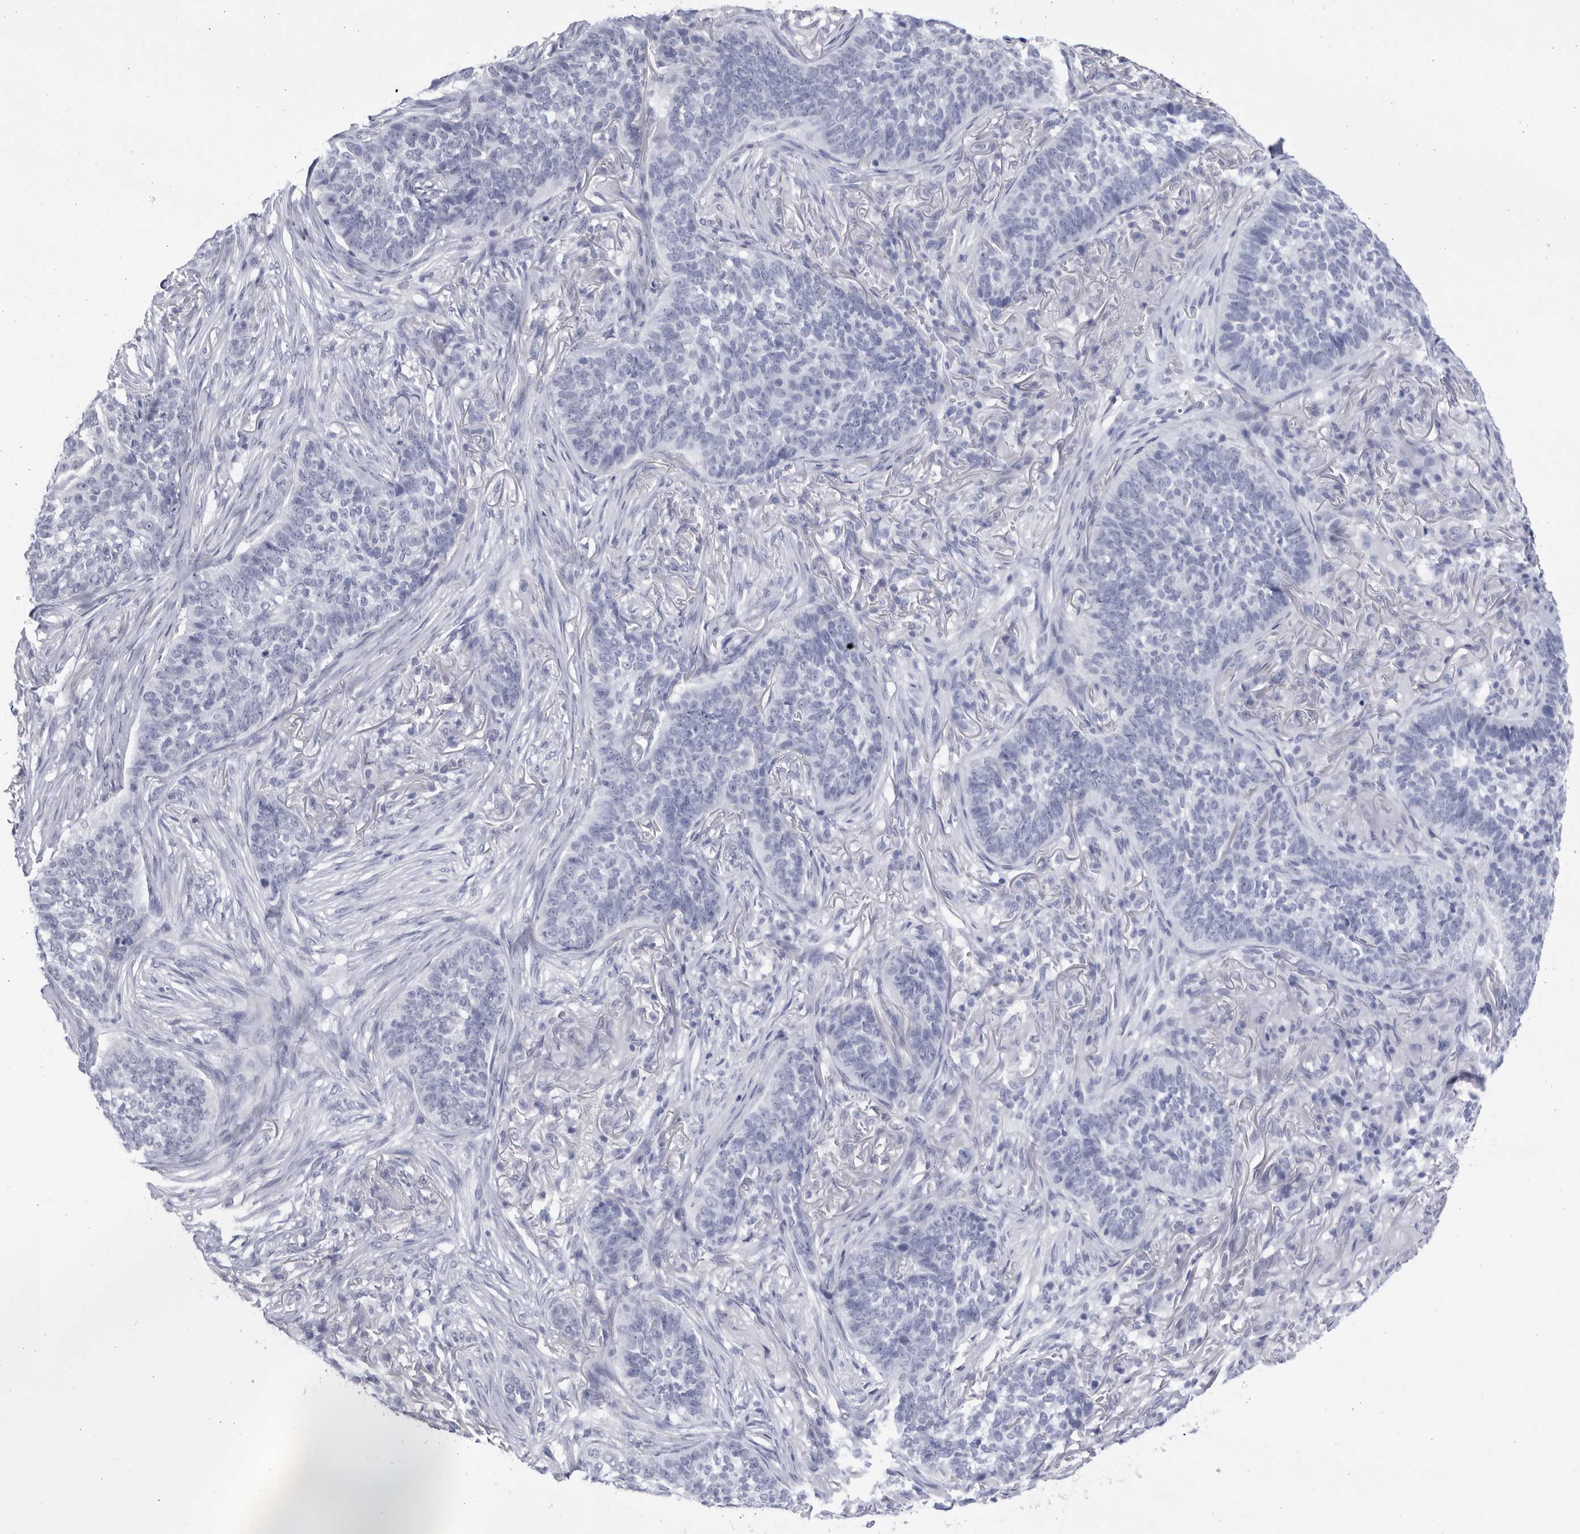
{"staining": {"intensity": "negative", "quantity": "none", "location": "none"}, "tissue": "skin cancer", "cell_type": "Tumor cells", "image_type": "cancer", "snomed": [{"axis": "morphology", "description": "Basal cell carcinoma"}, {"axis": "topography", "description": "Skin"}], "caption": "DAB (3,3'-diaminobenzidine) immunohistochemical staining of skin cancer exhibits no significant staining in tumor cells. Brightfield microscopy of immunohistochemistry stained with DAB (3,3'-diaminobenzidine) (brown) and hematoxylin (blue), captured at high magnification.", "gene": "CCDC181", "patient": {"sex": "male", "age": 85}}